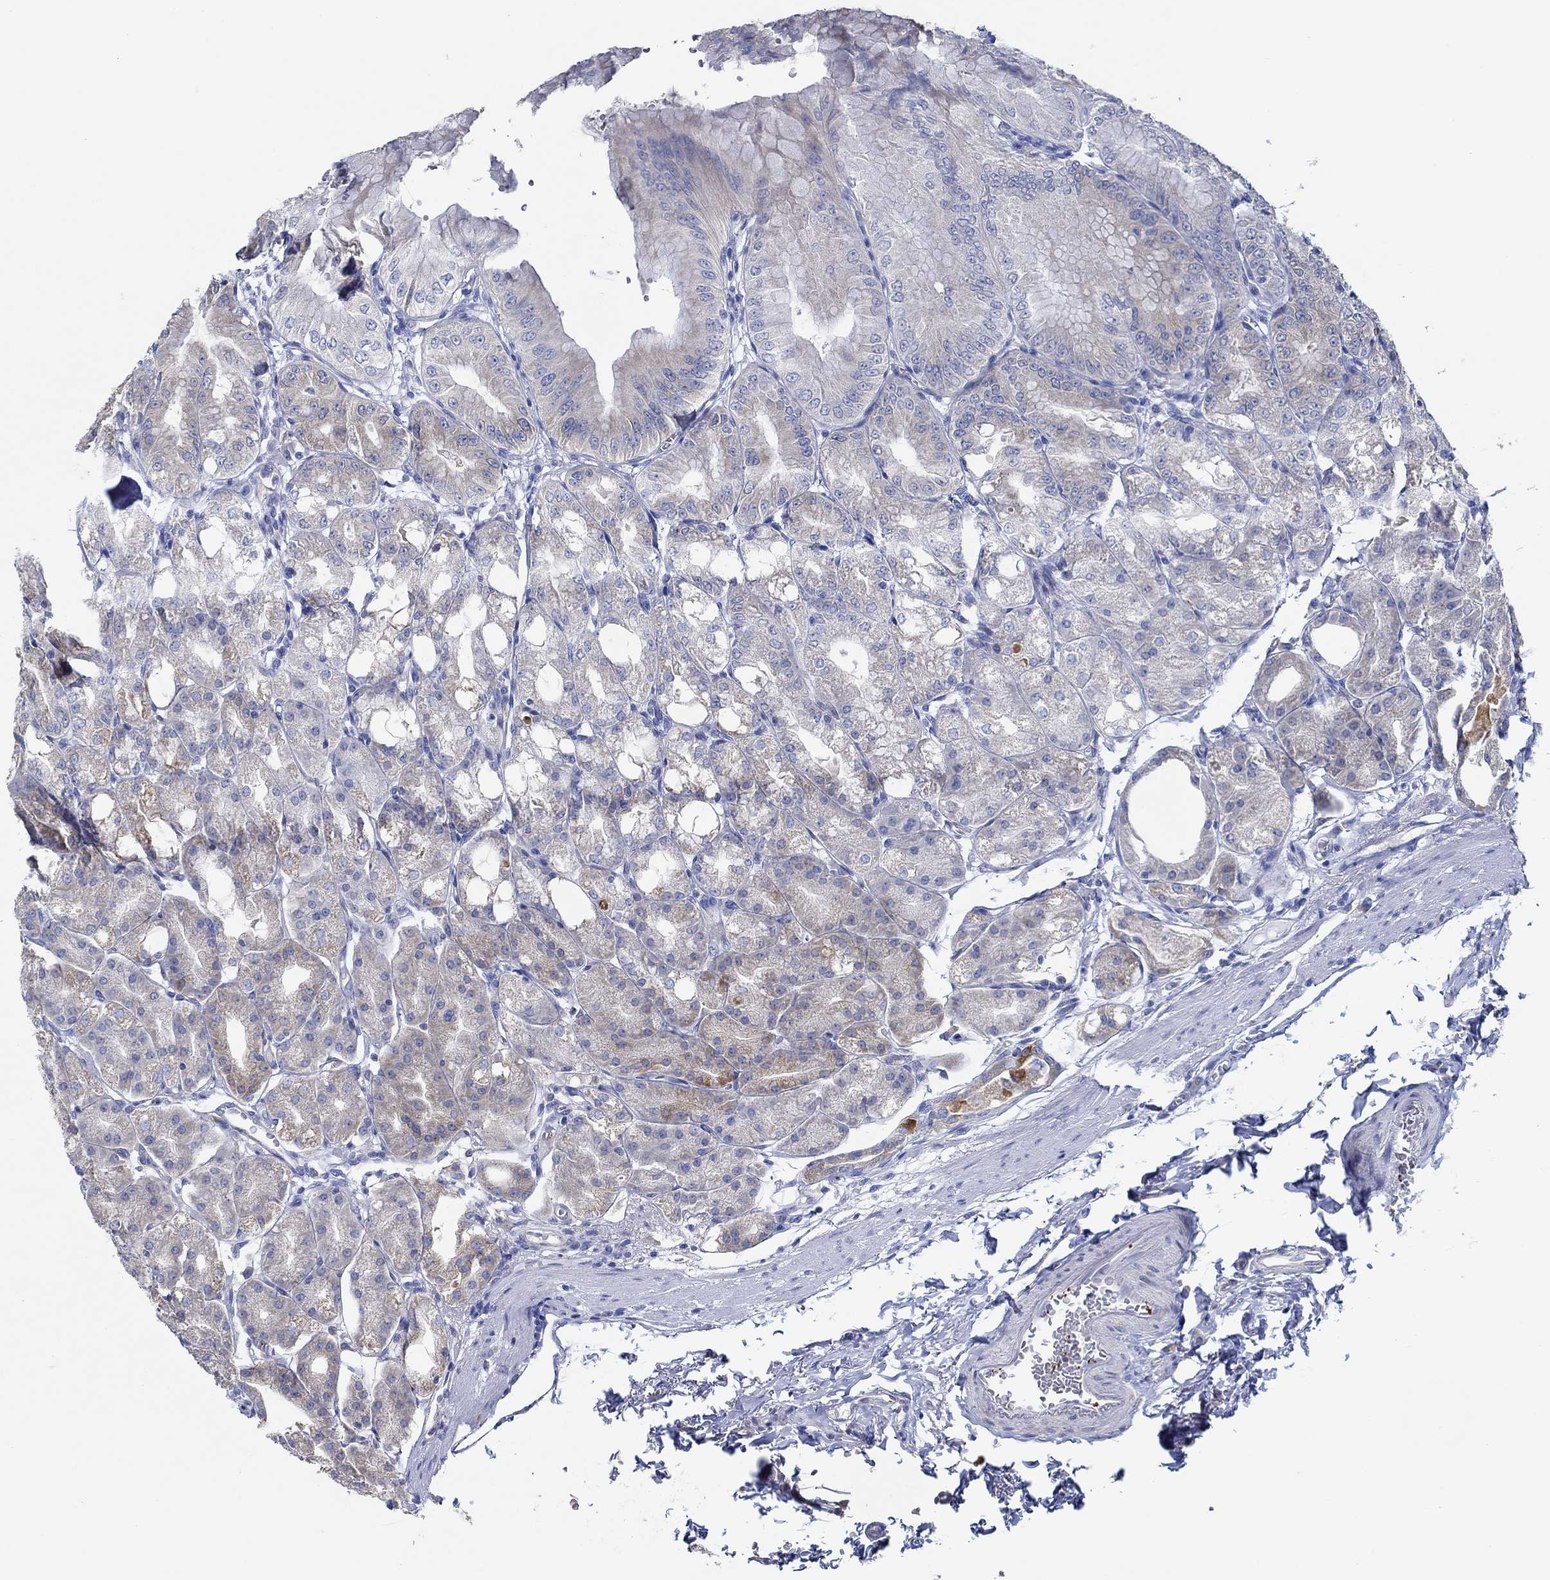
{"staining": {"intensity": "weak", "quantity": "<25%", "location": "cytoplasmic/membranous"}, "tissue": "stomach", "cell_type": "Glandular cells", "image_type": "normal", "snomed": [{"axis": "morphology", "description": "Normal tissue, NOS"}, {"axis": "topography", "description": "Stomach"}], "caption": "High power microscopy image of an immunohistochemistry (IHC) photomicrograph of unremarkable stomach, revealing no significant positivity in glandular cells.", "gene": "SLC27A3", "patient": {"sex": "male", "age": 71}}